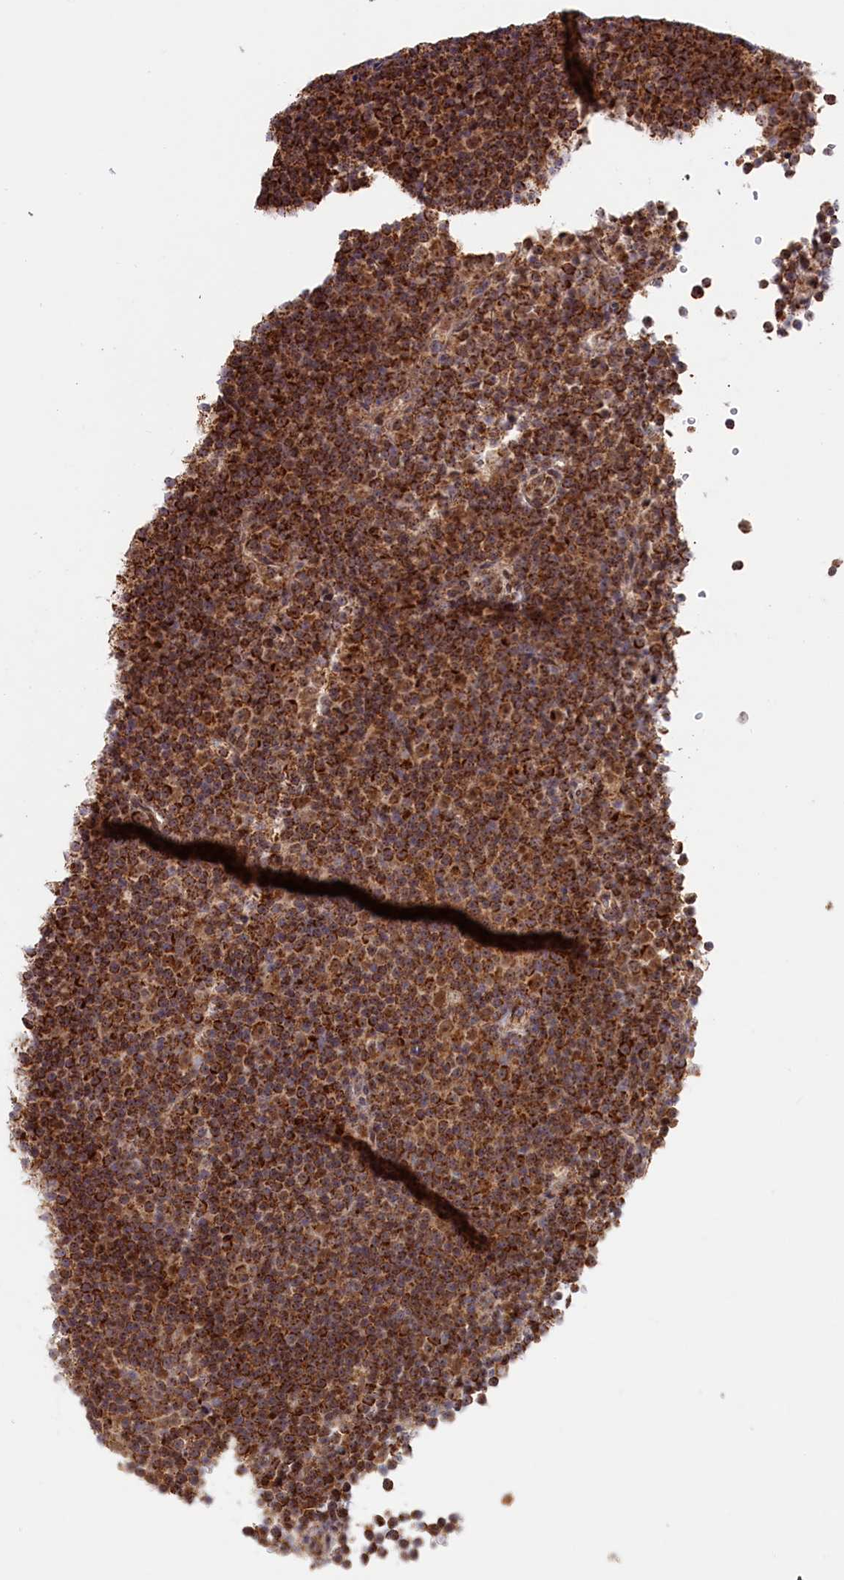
{"staining": {"intensity": "strong", "quantity": ">75%", "location": "cytoplasmic/membranous"}, "tissue": "lymphoma", "cell_type": "Tumor cells", "image_type": "cancer", "snomed": [{"axis": "morphology", "description": "Malignant lymphoma, non-Hodgkin's type, Low grade"}, {"axis": "topography", "description": "Lymph node"}], "caption": "DAB (3,3'-diaminobenzidine) immunohistochemical staining of human lymphoma shows strong cytoplasmic/membranous protein expression in about >75% of tumor cells.", "gene": "DUS3L", "patient": {"sex": "female", "age": 67}}